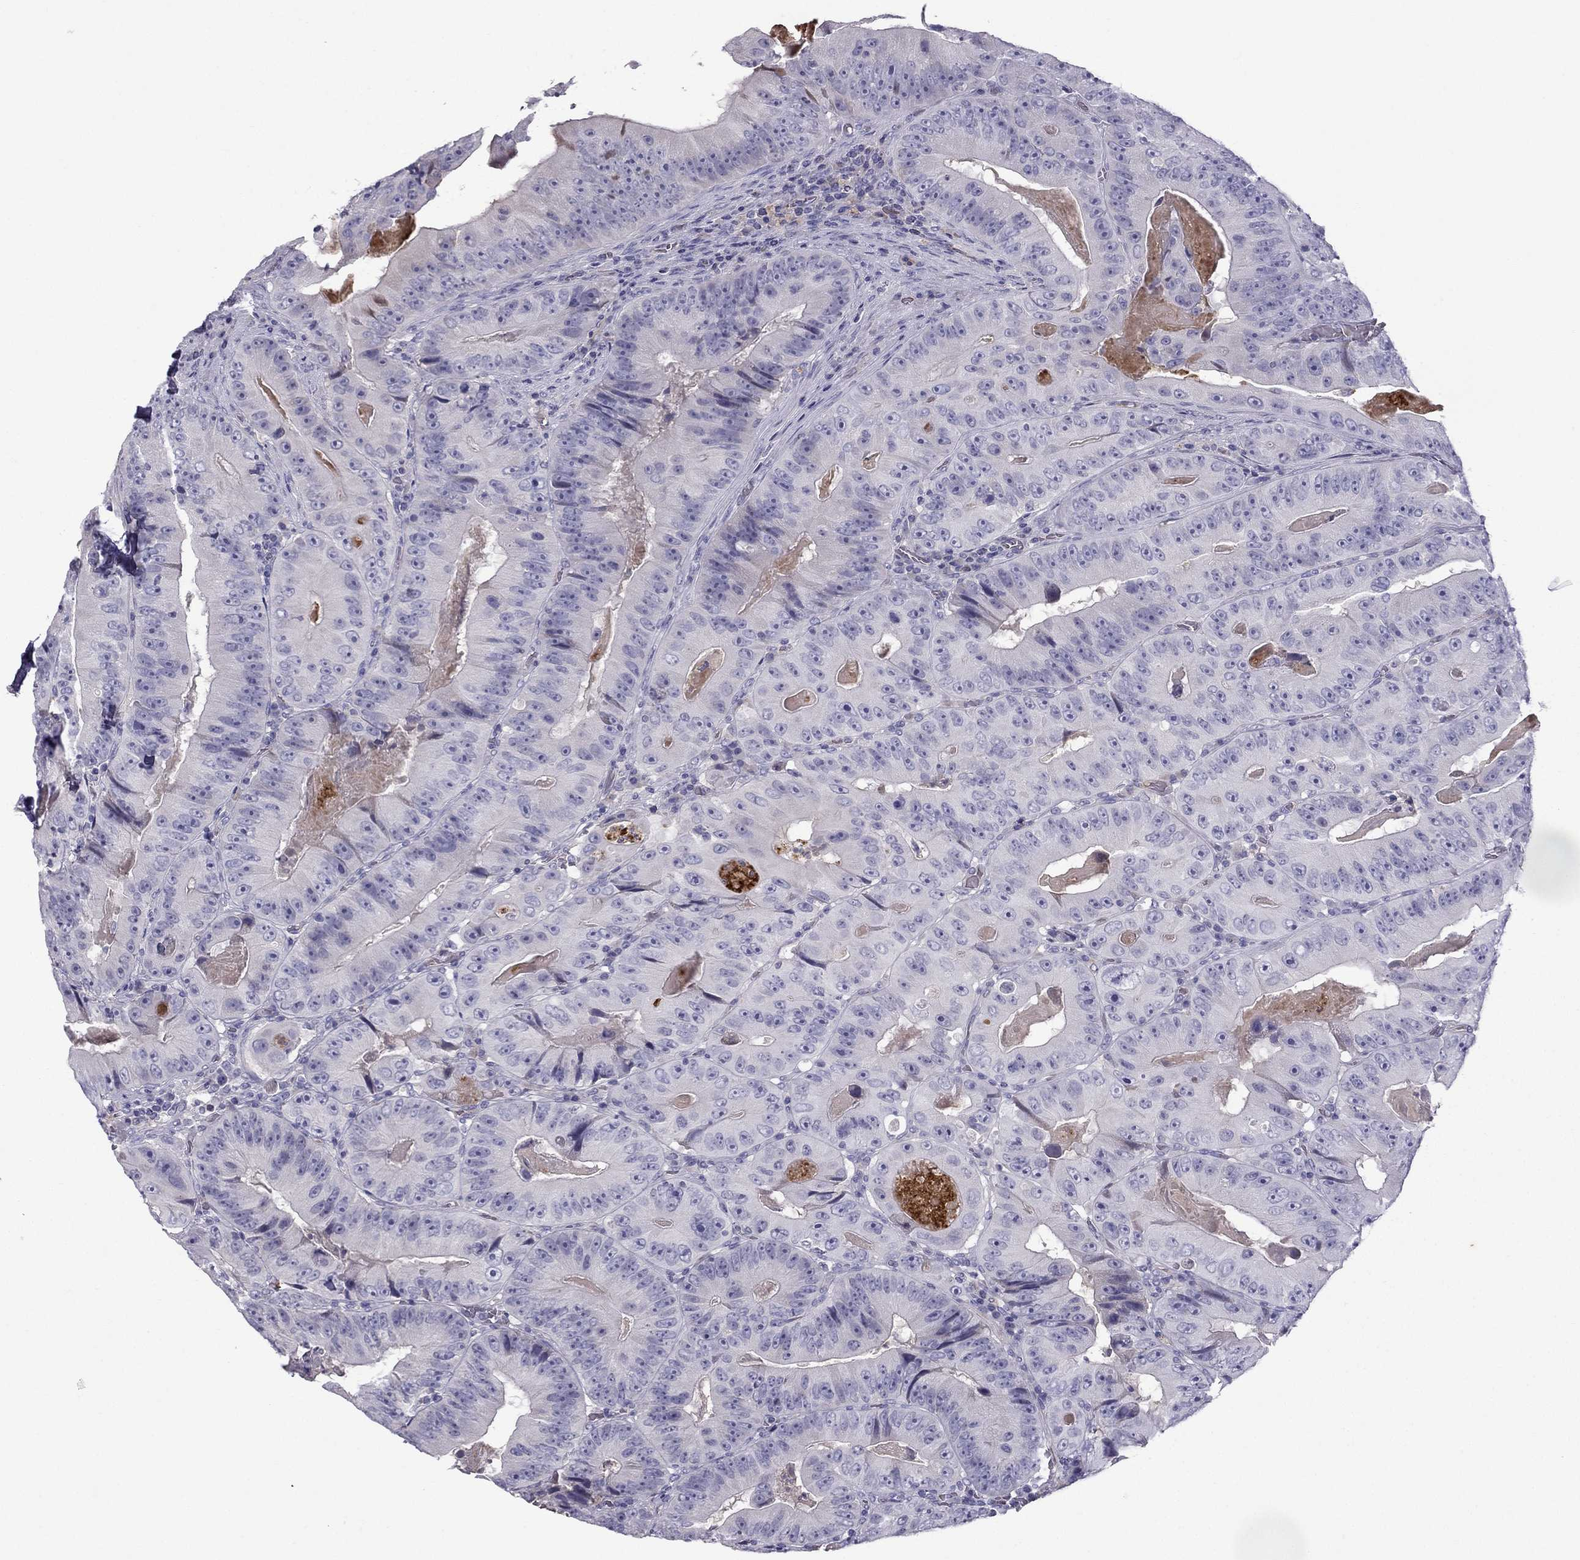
{"staining": {"intensity": "negative", "quantity": "none", "location": "none"}, "tissue": "colorectal cancer", "cell_type": "Tumor cells", "image_type": "cancer", "snomed": [{"axis": "morphology", "description": "Adenocarcinoma, NOS"}, {"axis": "topography", "description": "Colon"}], "caption": "The photomicrograph demonstrates no significant staining in tumor cells of adenocarcinoma (colorectal).", "gene": "STOML3", "patient": {"sex": "female", "age": 86}}